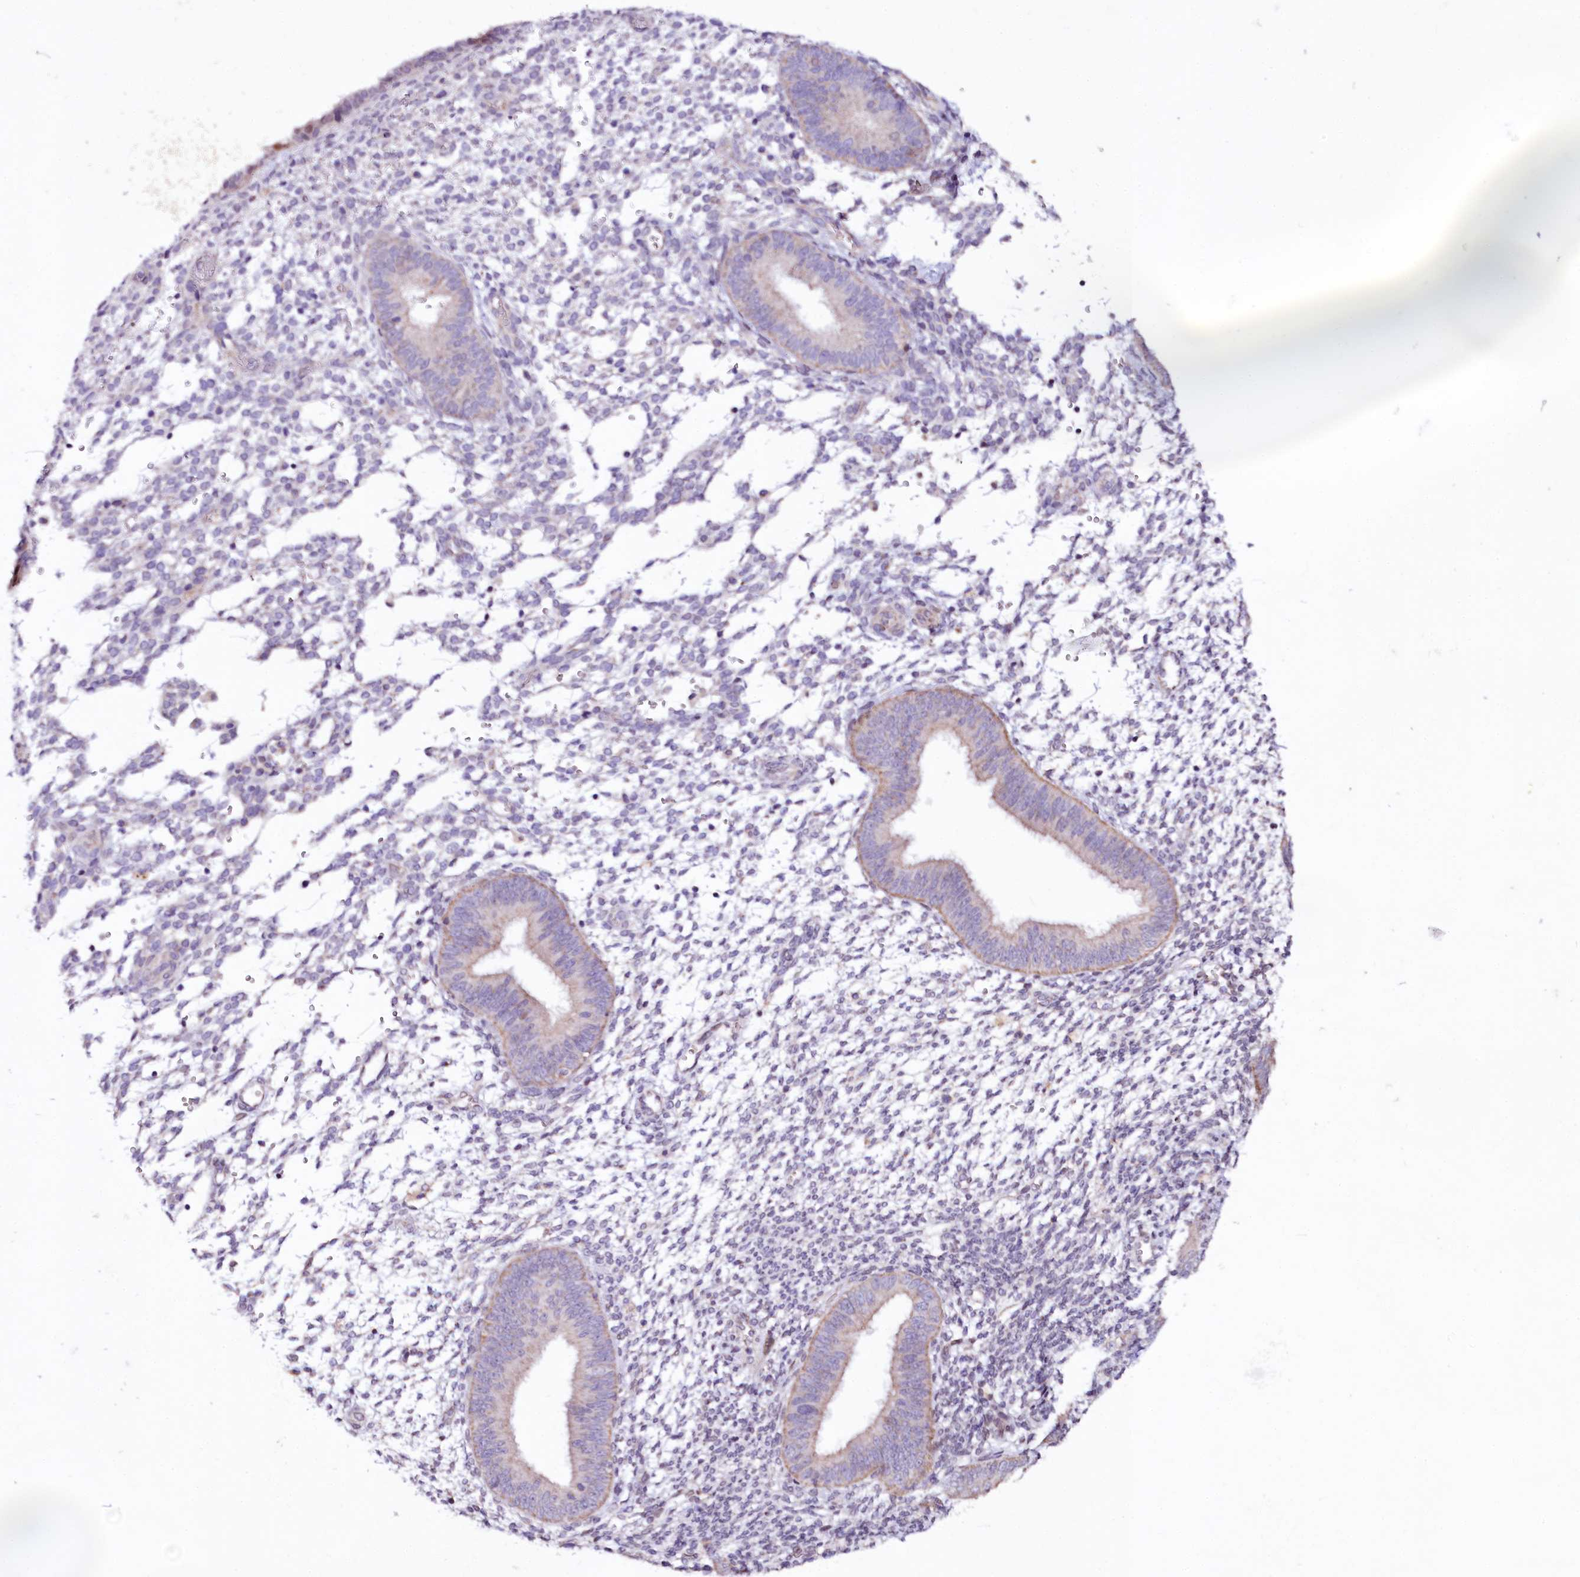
{"staining": {"intensity": "negative", "quantity": "none", "location": "none"}, "tissue": "endometrium", "cell_type": "Cells in endometrial stroma", "image_type": "normal", "snomed": [{"axis": "morphology", "description": "Normal tissue, NOS"}, {"axis": "topography", "description": "Uterus"}, {"axis": "topography", "description": "Endometrium"}], "caption": "Cells in endometrial stroma show no significant positivity in benign endometrium. The staining was performed using DAB to visualize the protein expression in brown, while the nuclei were stained in blue with hematoxylin (Magnification: 20x).", "gene": "ZNF226", "patient": {"sex": "female", "age": 48}}